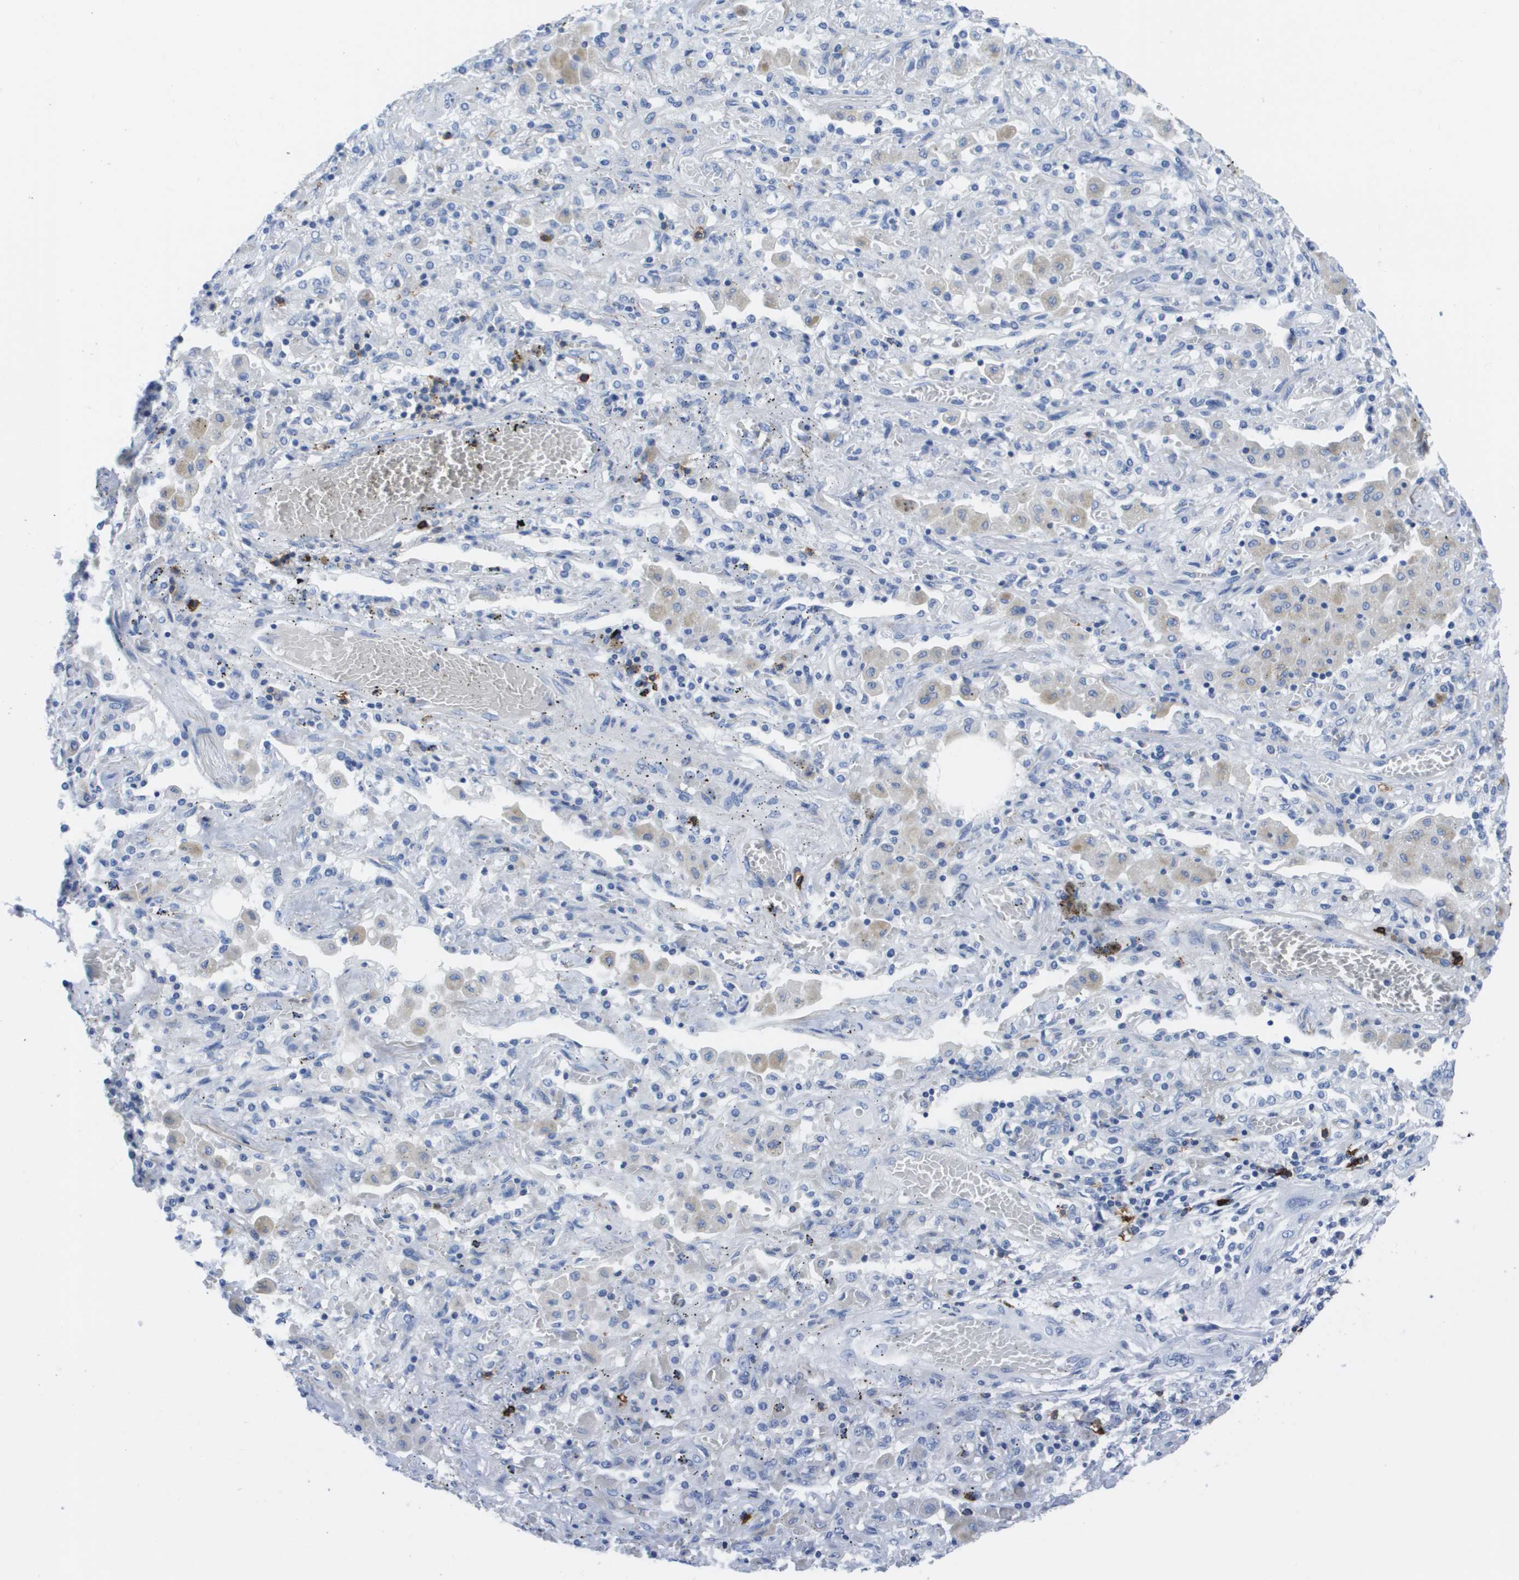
{"staining": {"intensity": "negative", "quantity": "none", "location": "none"}, "tissue": "lung cancer", "cell_type": "Tumor cells", "image_type": "cancer", "snomed": [{"axis": "morphology", "description": "Squamous cell carcinoma, NOS"}, {"axis": "topography", "description": "Lung"}], "caption": "High power microscopy micrograph of an IHC image of lung squamous cell carcinoma, revealing no significant positivity in tumor cells.", "gene": "MS4A1", "patient": {"sex": "female", "age": 47}}